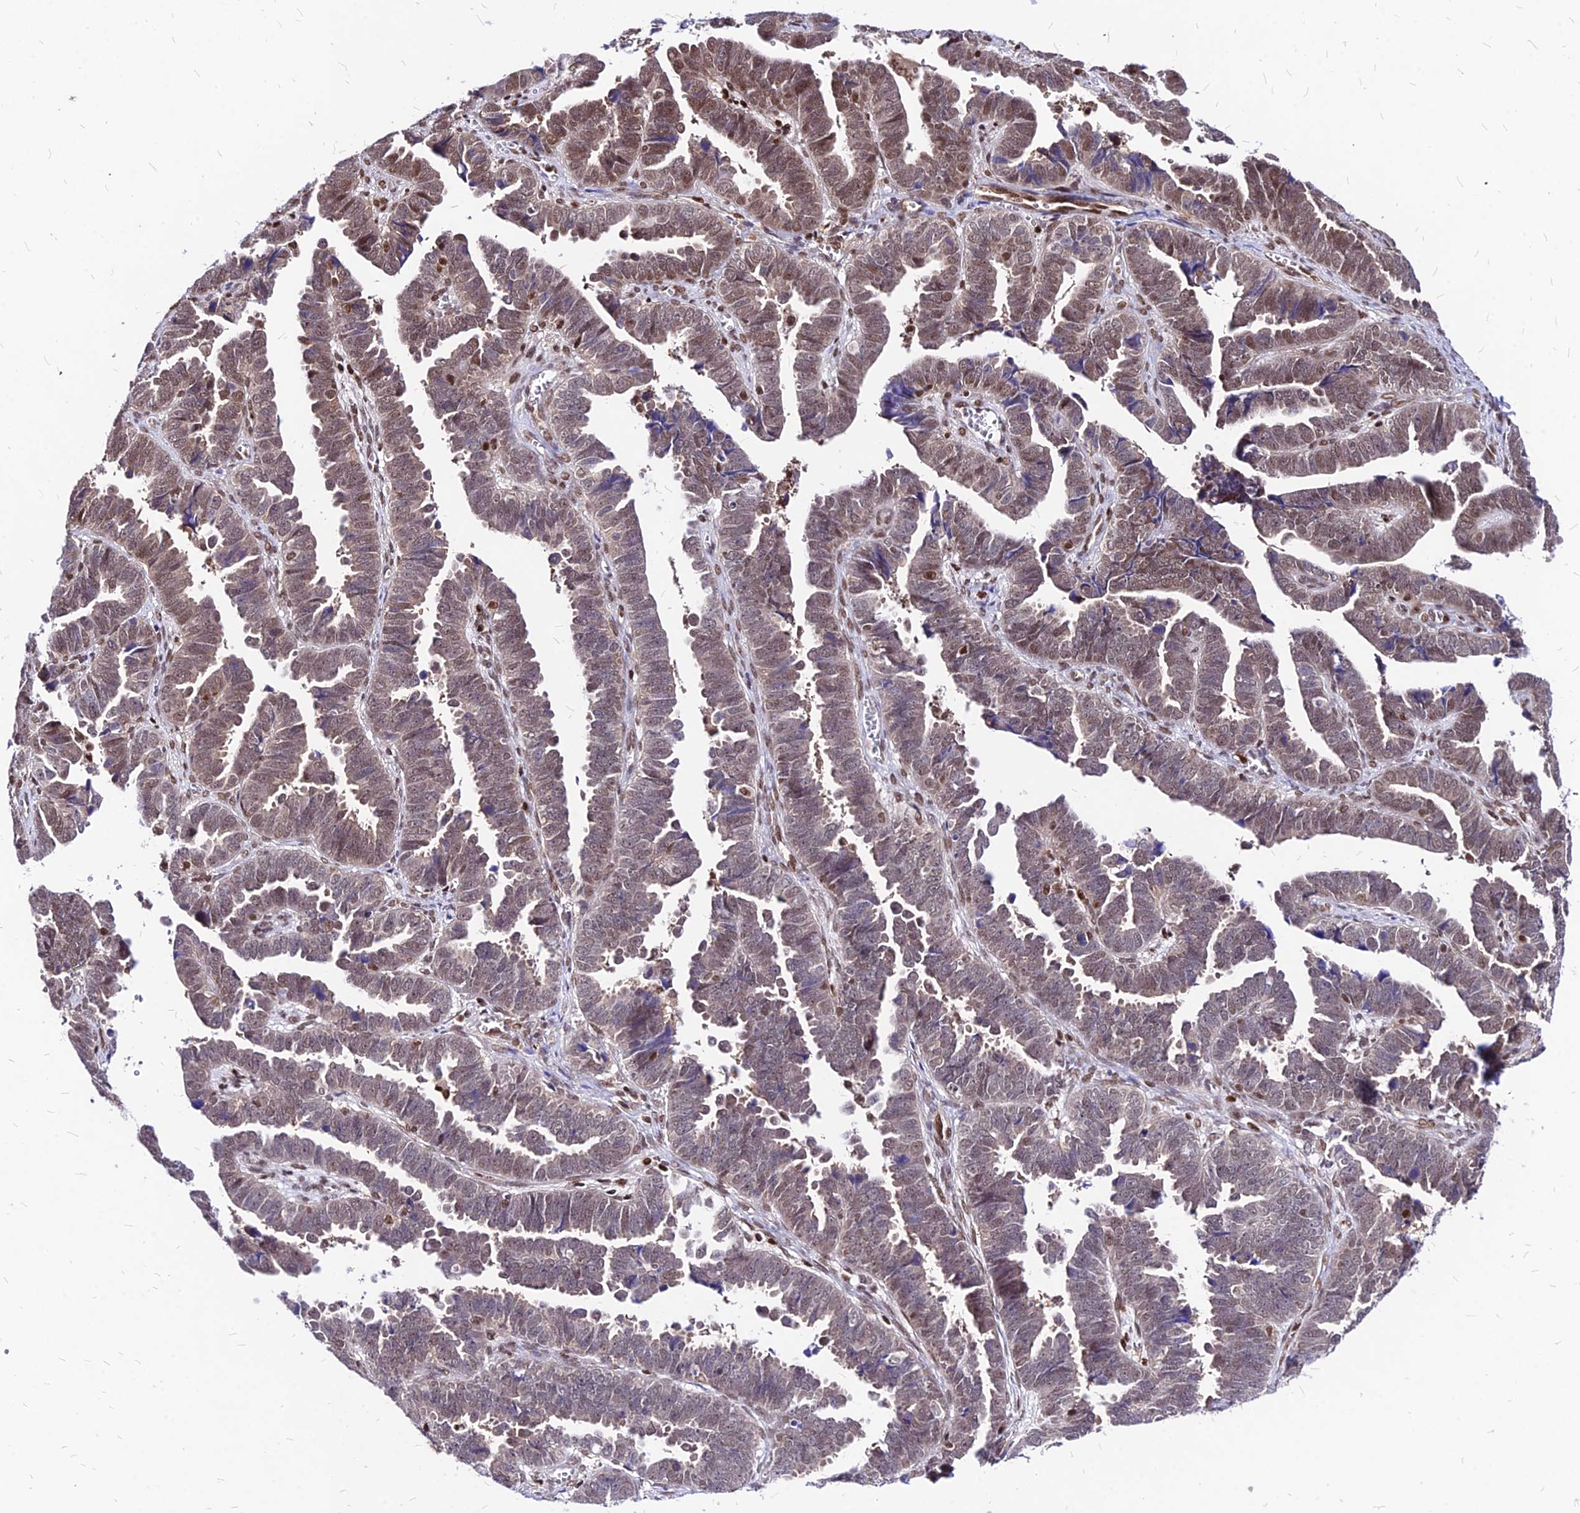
{"staining": {"intensity": "weak", "quantity": "25%-75%", "location": "nuclear"}, "tissue": "endometrial cancer", "cell_type": "Tumor cells", "image_type": "cancer", "snomed": [{"axis": "morphology", "description": "Adenocarcinoma, NOS"}, {"axis": "topography", "description": "Endometrium"}], "caption": "IHC of human endometrial cancer (adenocarcinoma) reveals low levels of weak nuclear staining in about 25%-75% of tumor cells.", "gene": "PAXX", "patient": {"sex": "female", "age": 75}}